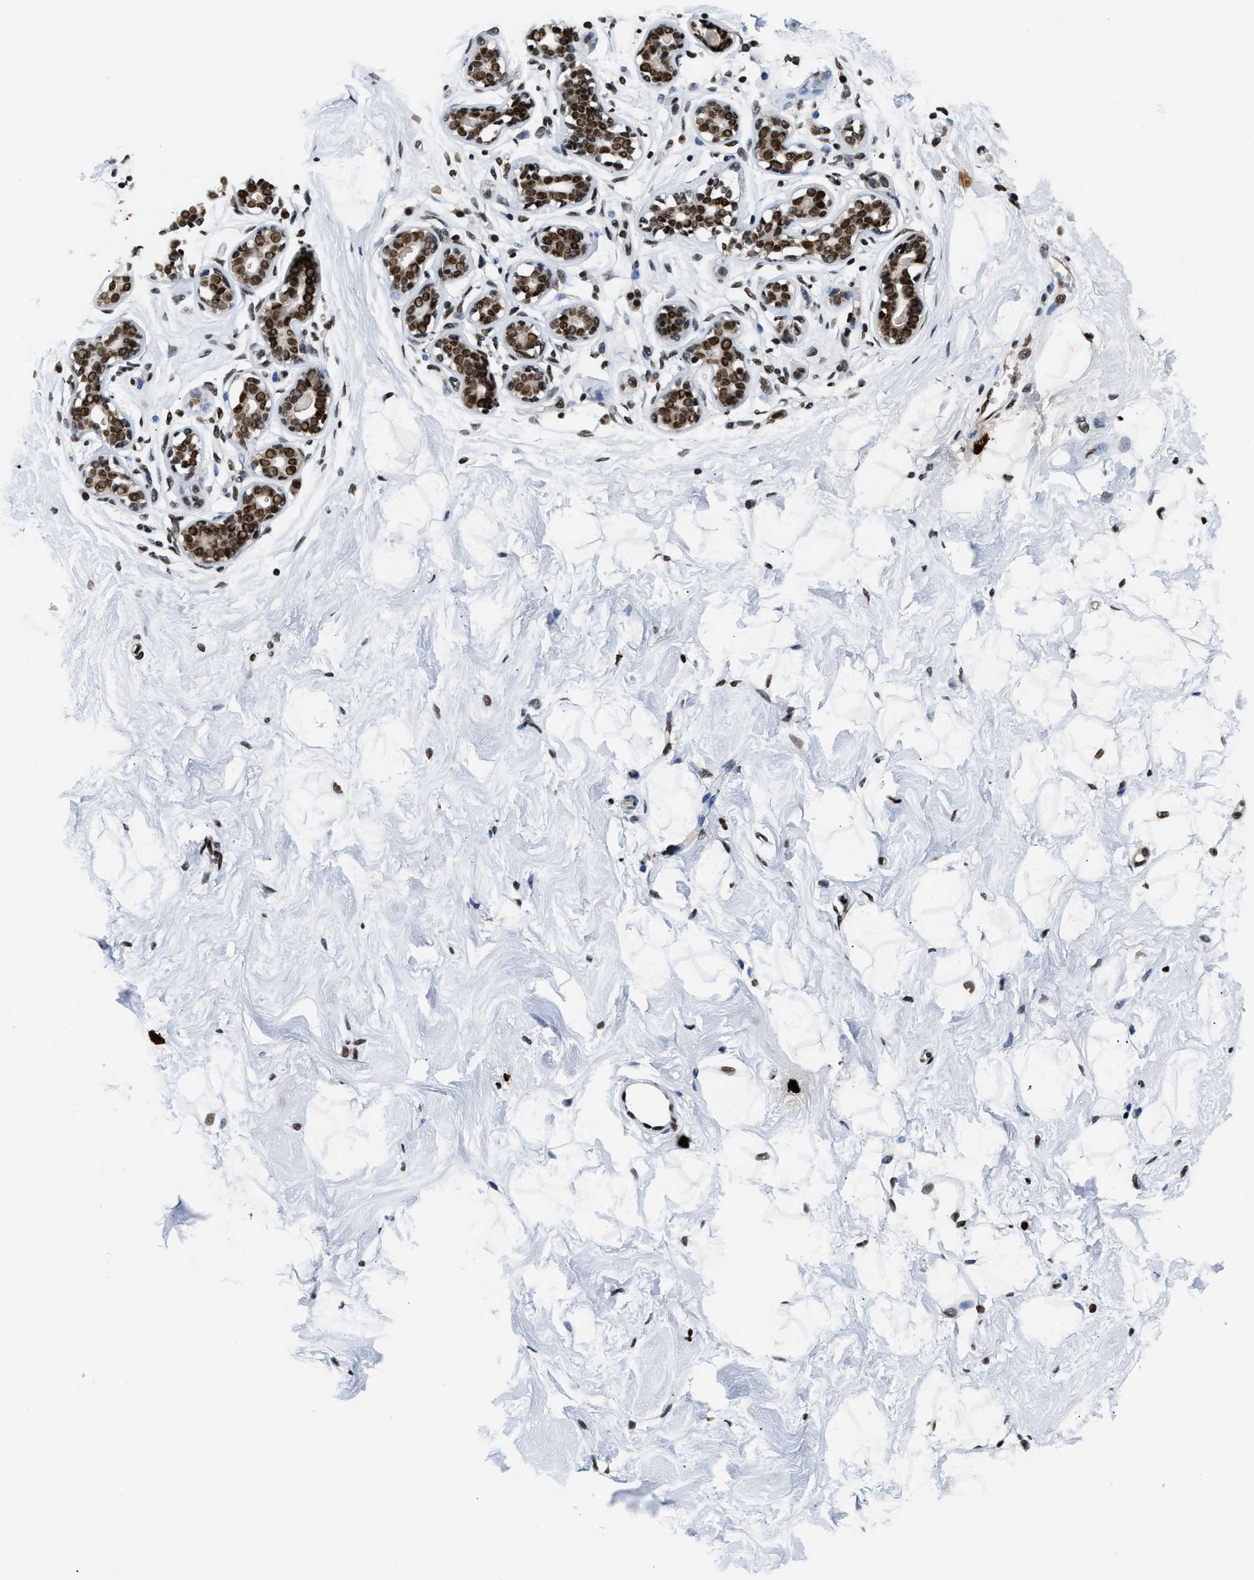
{"staining": {"intensity": "strong", "quantity": ">75%", "location": "nuclear"}, "tissue": "breast", "cell_type": "Adipocytes", "image_type": "normal", "snomed": [{"axis": "morphology", "description": "Normal tissue, NOS"}, {"axis": "topography", "description": "Breast"}], "caption": "Immunohistochemical staining of unremarkable breast displays >75% levels of strong nuclear protein positivity in about >75% of adipocytes.", "gene": "CCNDBP1", "patient": {"sex": "female", "age": 23}}